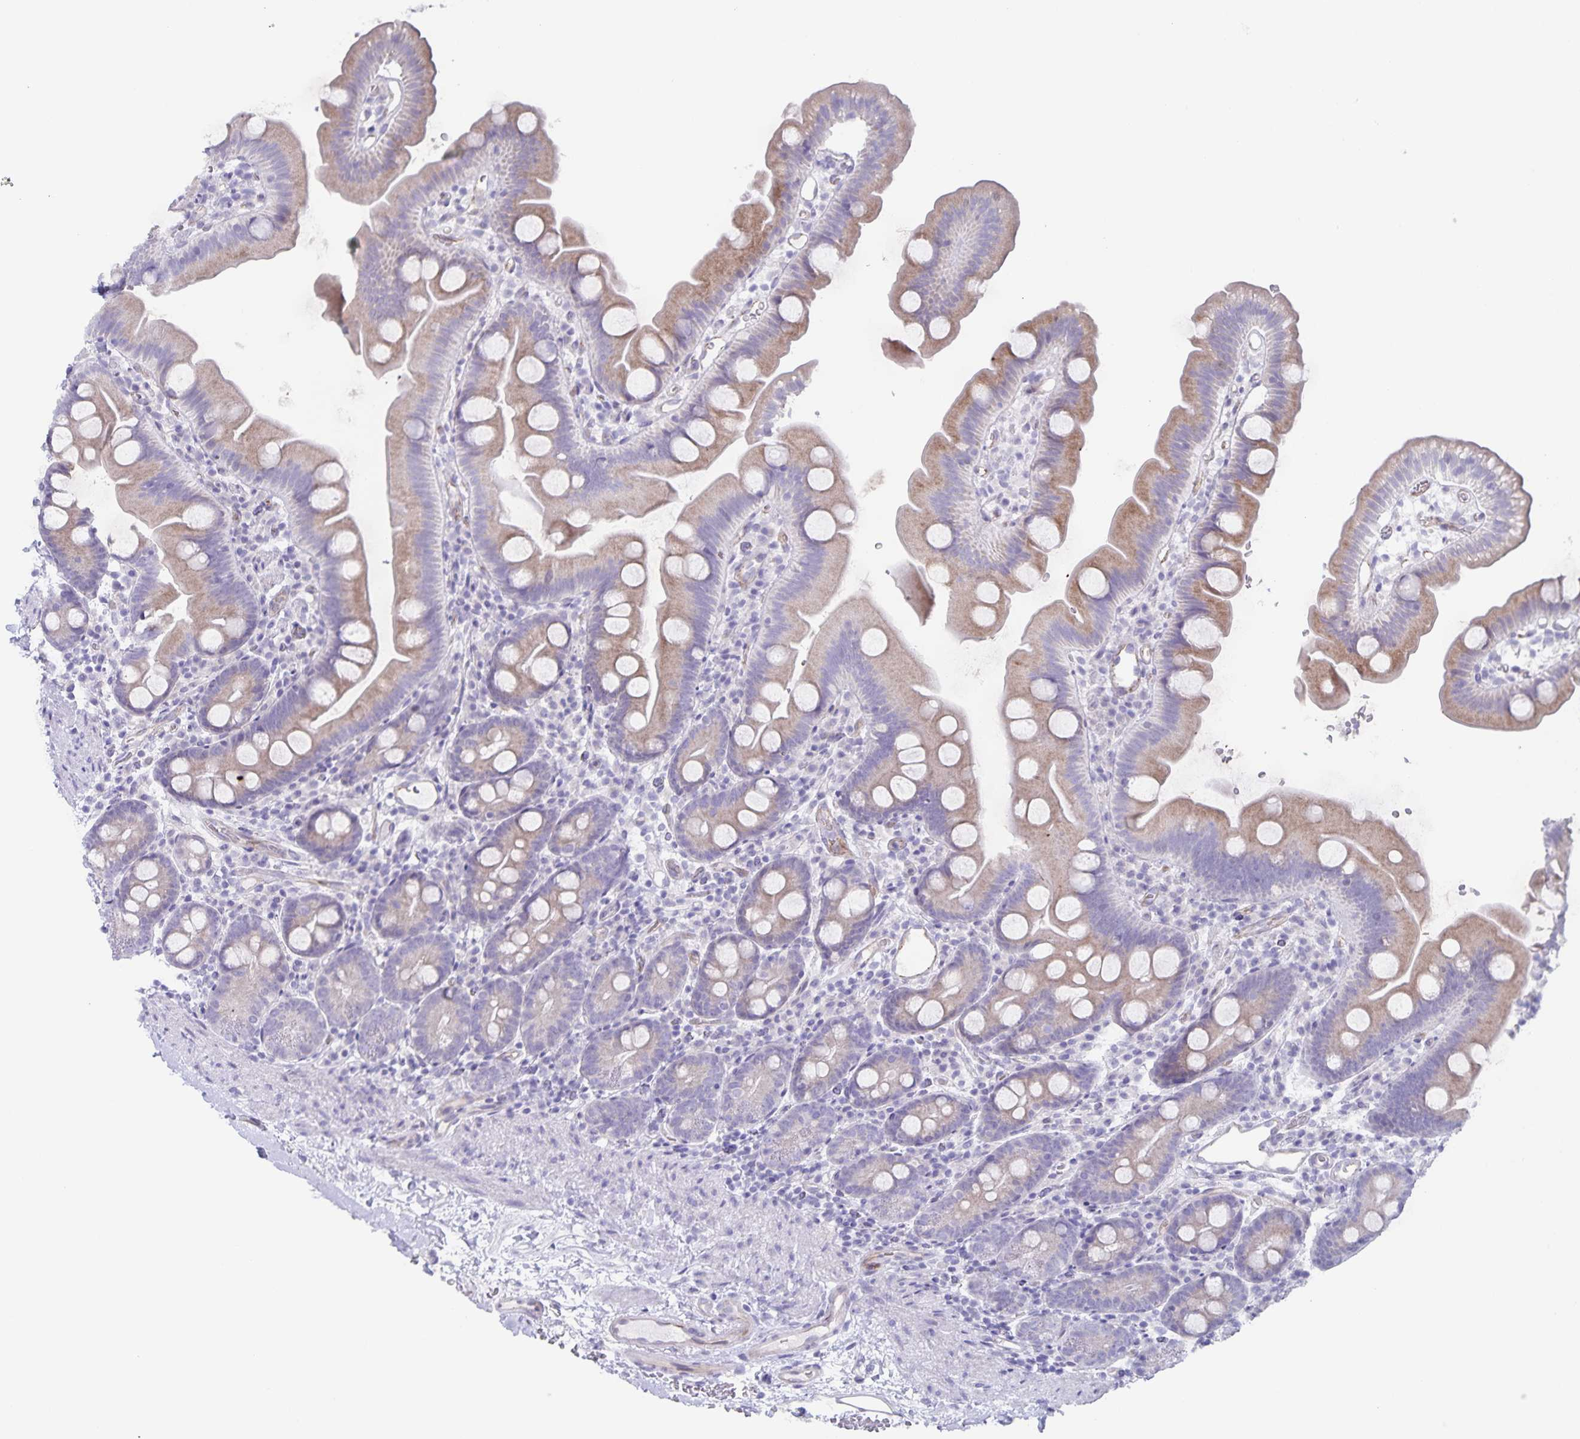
{"staining": {"intensity": "weak", "quantity": "25%-75%", "location": "cytoplasmic/membranous"}, "tissue": "small intestine", "cell_type": "Glandular cells", "image_type": "normal", "snomed": [{"axis": "morphology", "description": "Normal tissue, NOS"}, {"axis": "topography", "description": "Small intestine"}], "caption": "The immunohistochemical stain labels weak cytoplasmic/membranous expression in glandular cells of unremarkable small intestine.", "gene": "AQP4", "patient": {"sex": "female", "age": 68}}